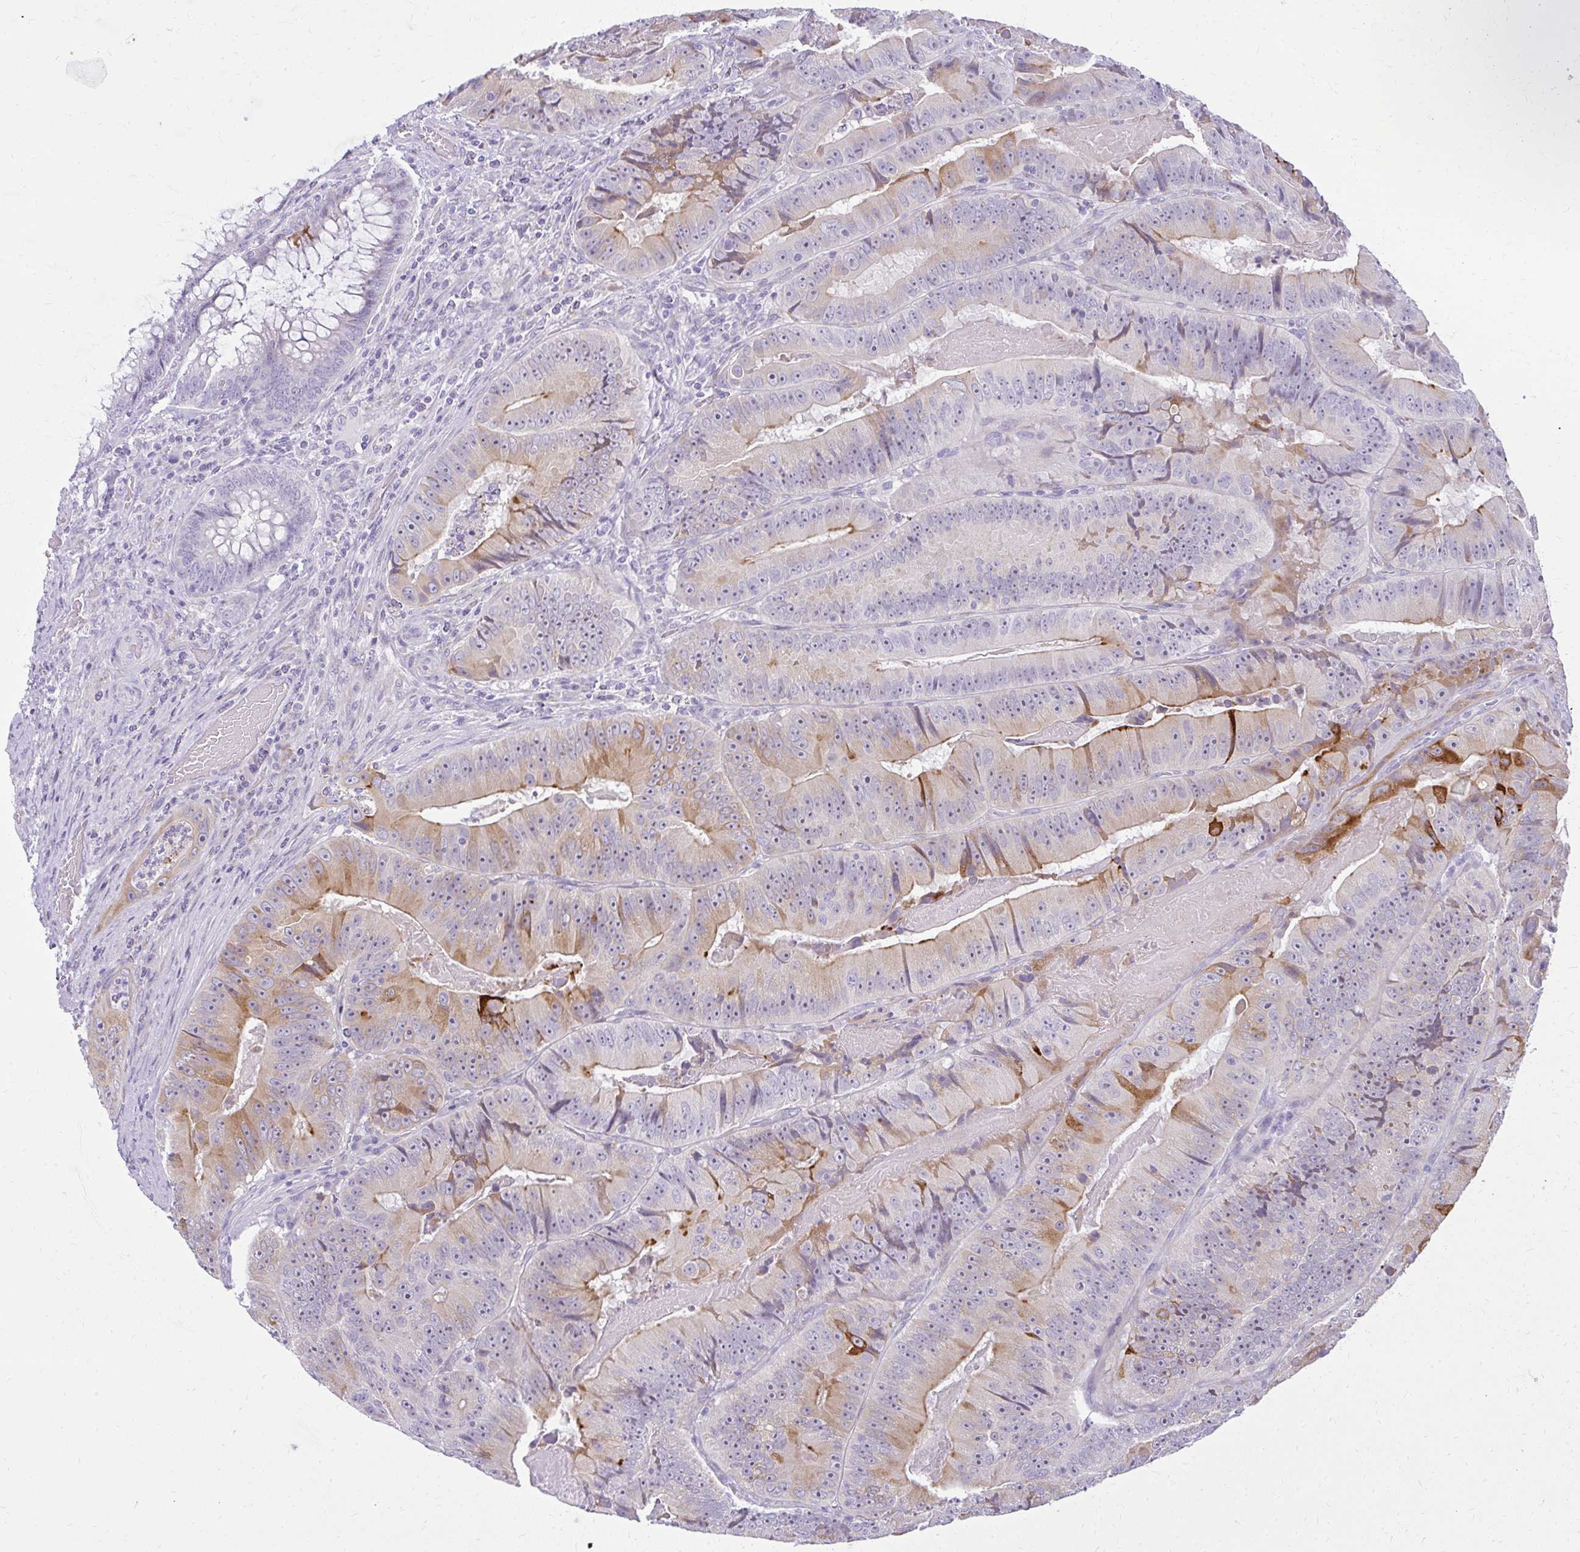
{"staining": {"intensity": "moderate", "quantity": "<25%", "location": "cytoplasmic/membranous"}, "tissue": "colorectal cancer", "cell_type": "Tumor cells", "image_type": "cancer", "snomed": [{"axis": "morphology", "description": "Adenocarcinoma, NOS"}, {"axis": "topography", "description": "Colon"}], "caption": "Colorectal cancer (adenocarcinoma) was stained to show a protein in brown. There is low levels of moderate cytoplasmic/membranous staining in approximately <25% of tumor cells.", "gene": "PRAP1", "patient": {"sex": "female", "age": 86}}